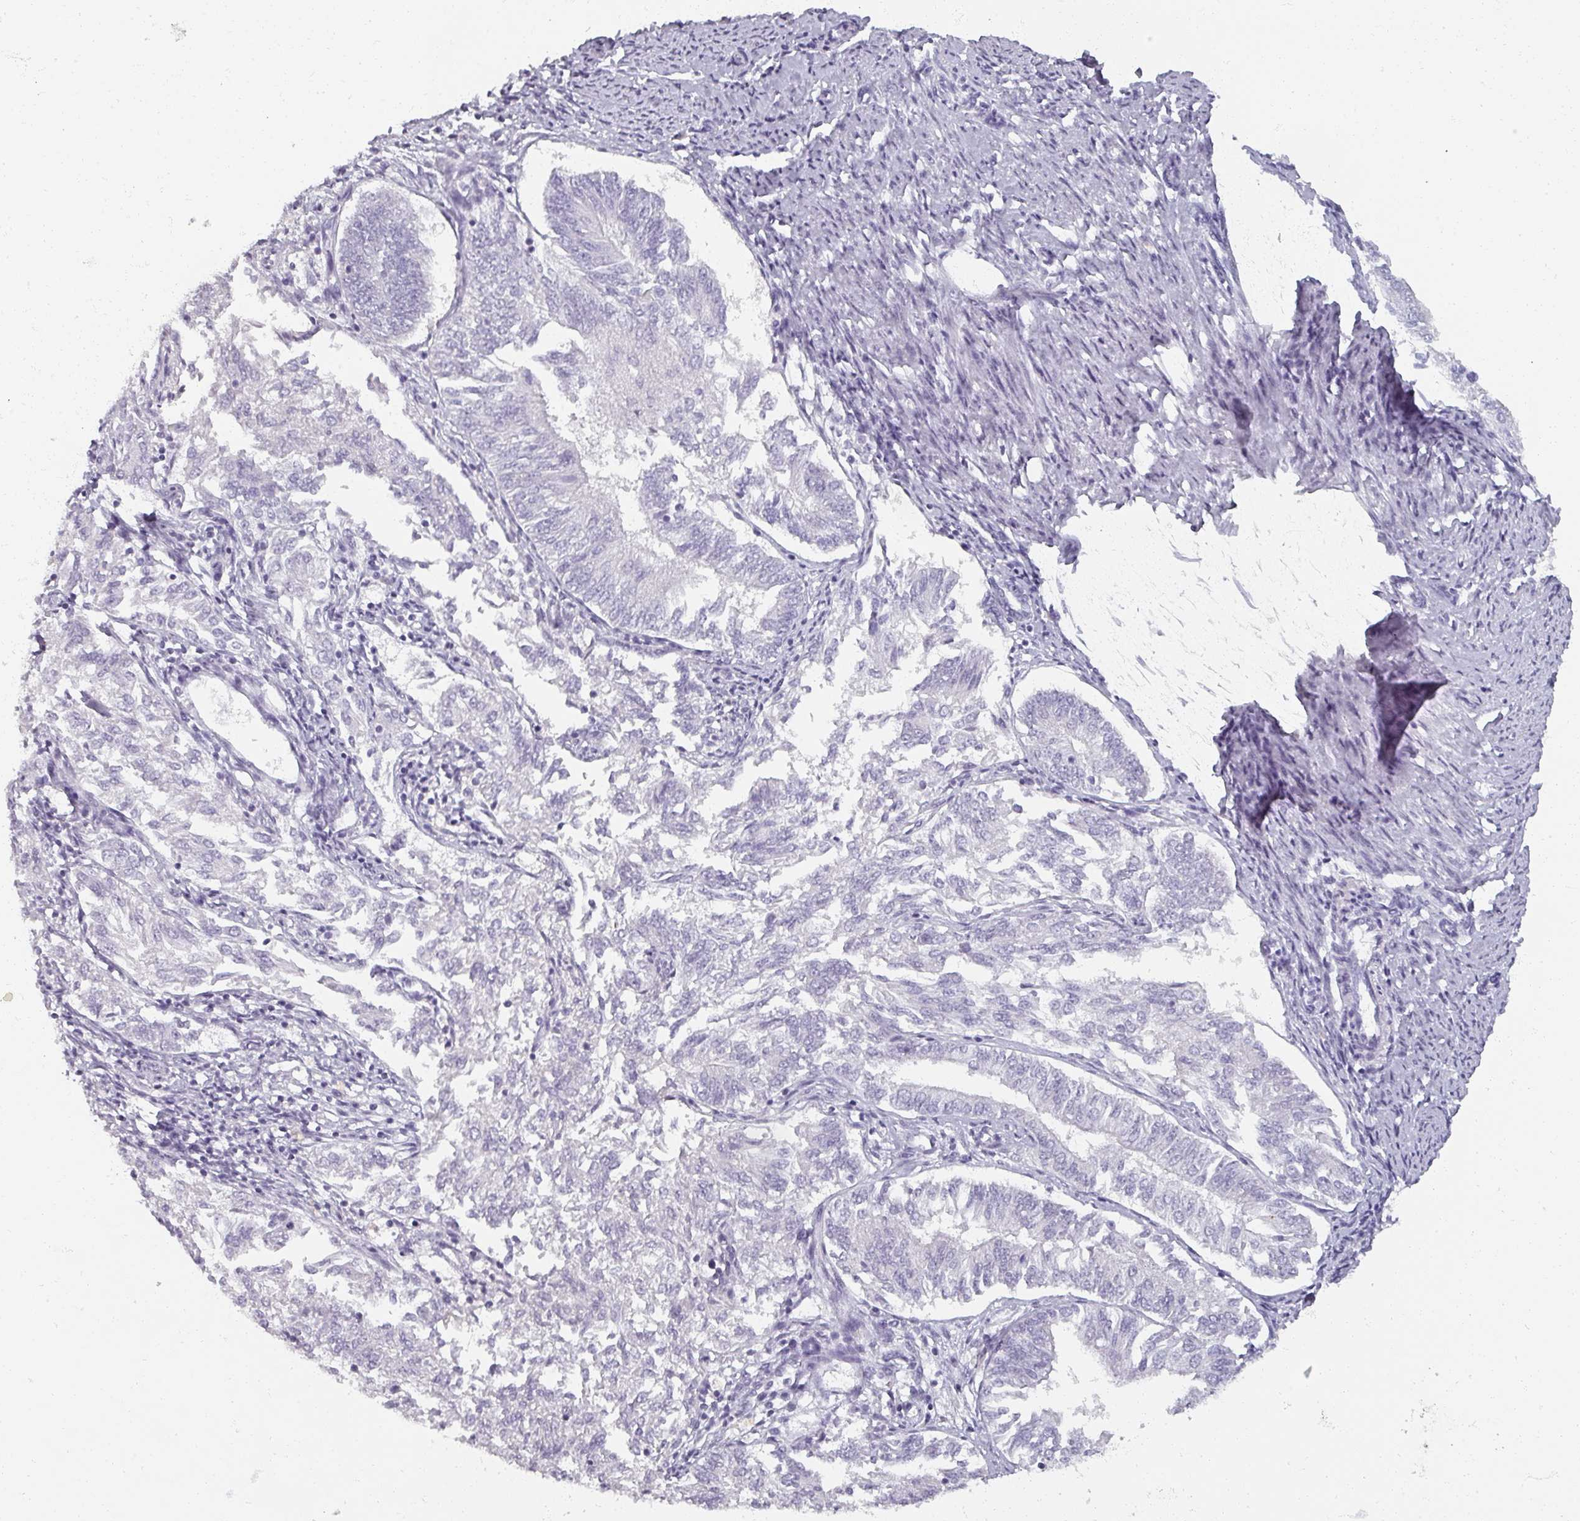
{"staining": {"intensity": "negative", "quantity": "none", "location": "none"}, "tissue": "endometrial cancer", "cell_type": "Tumor cells", "image_type": "cancer", "snomed": [{"axis": "morphology", "description": "Adenocarcinoma, NOS"}, {"axis": "topography", "description": "Endometrium"}], "caption": "Immunohistochemistry (IHC) of human endometrial adenocarcinoma shows no expression in tumor cells.", "gene": "REG3G", "patient": {"sex": "female", "age": 58}}